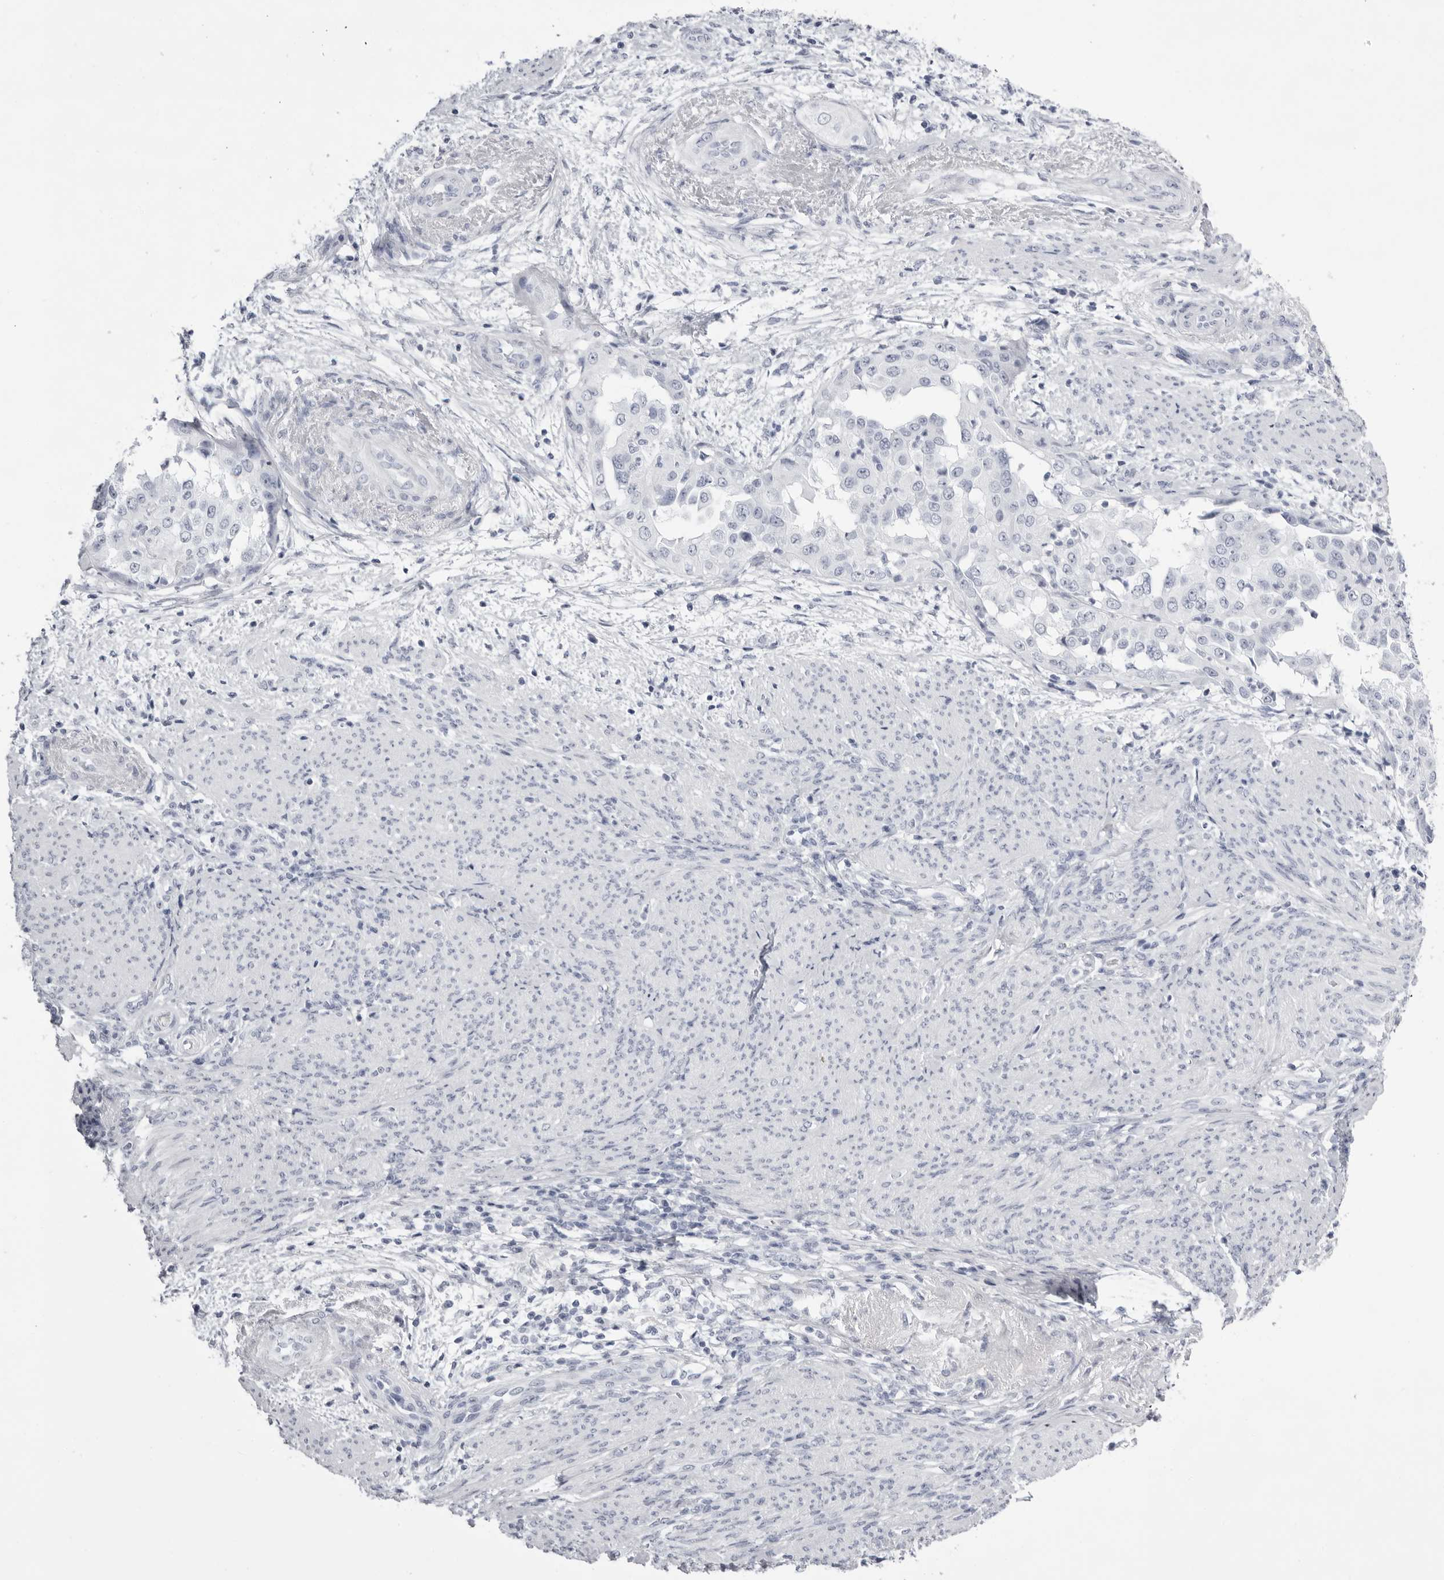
{"staining": {"intensity": "negative", "quantity": "none", "location": "none"}, "tissue": "endometrial cancer", "cell_type": "Tumor cells", "image_type": "cancer", "snomed": [{"axis": "morphology", "description": "Adenocarcinoma, NOS"}, {"axis": "topography", "description": "Endometrium"}], "caption": "DAB immunohistochemical staining of human endometrial cancer exhibits no significant positivity in tumor cells.", "gene": "TMOD4", "patient": {"sex": "female", "age": 85}}